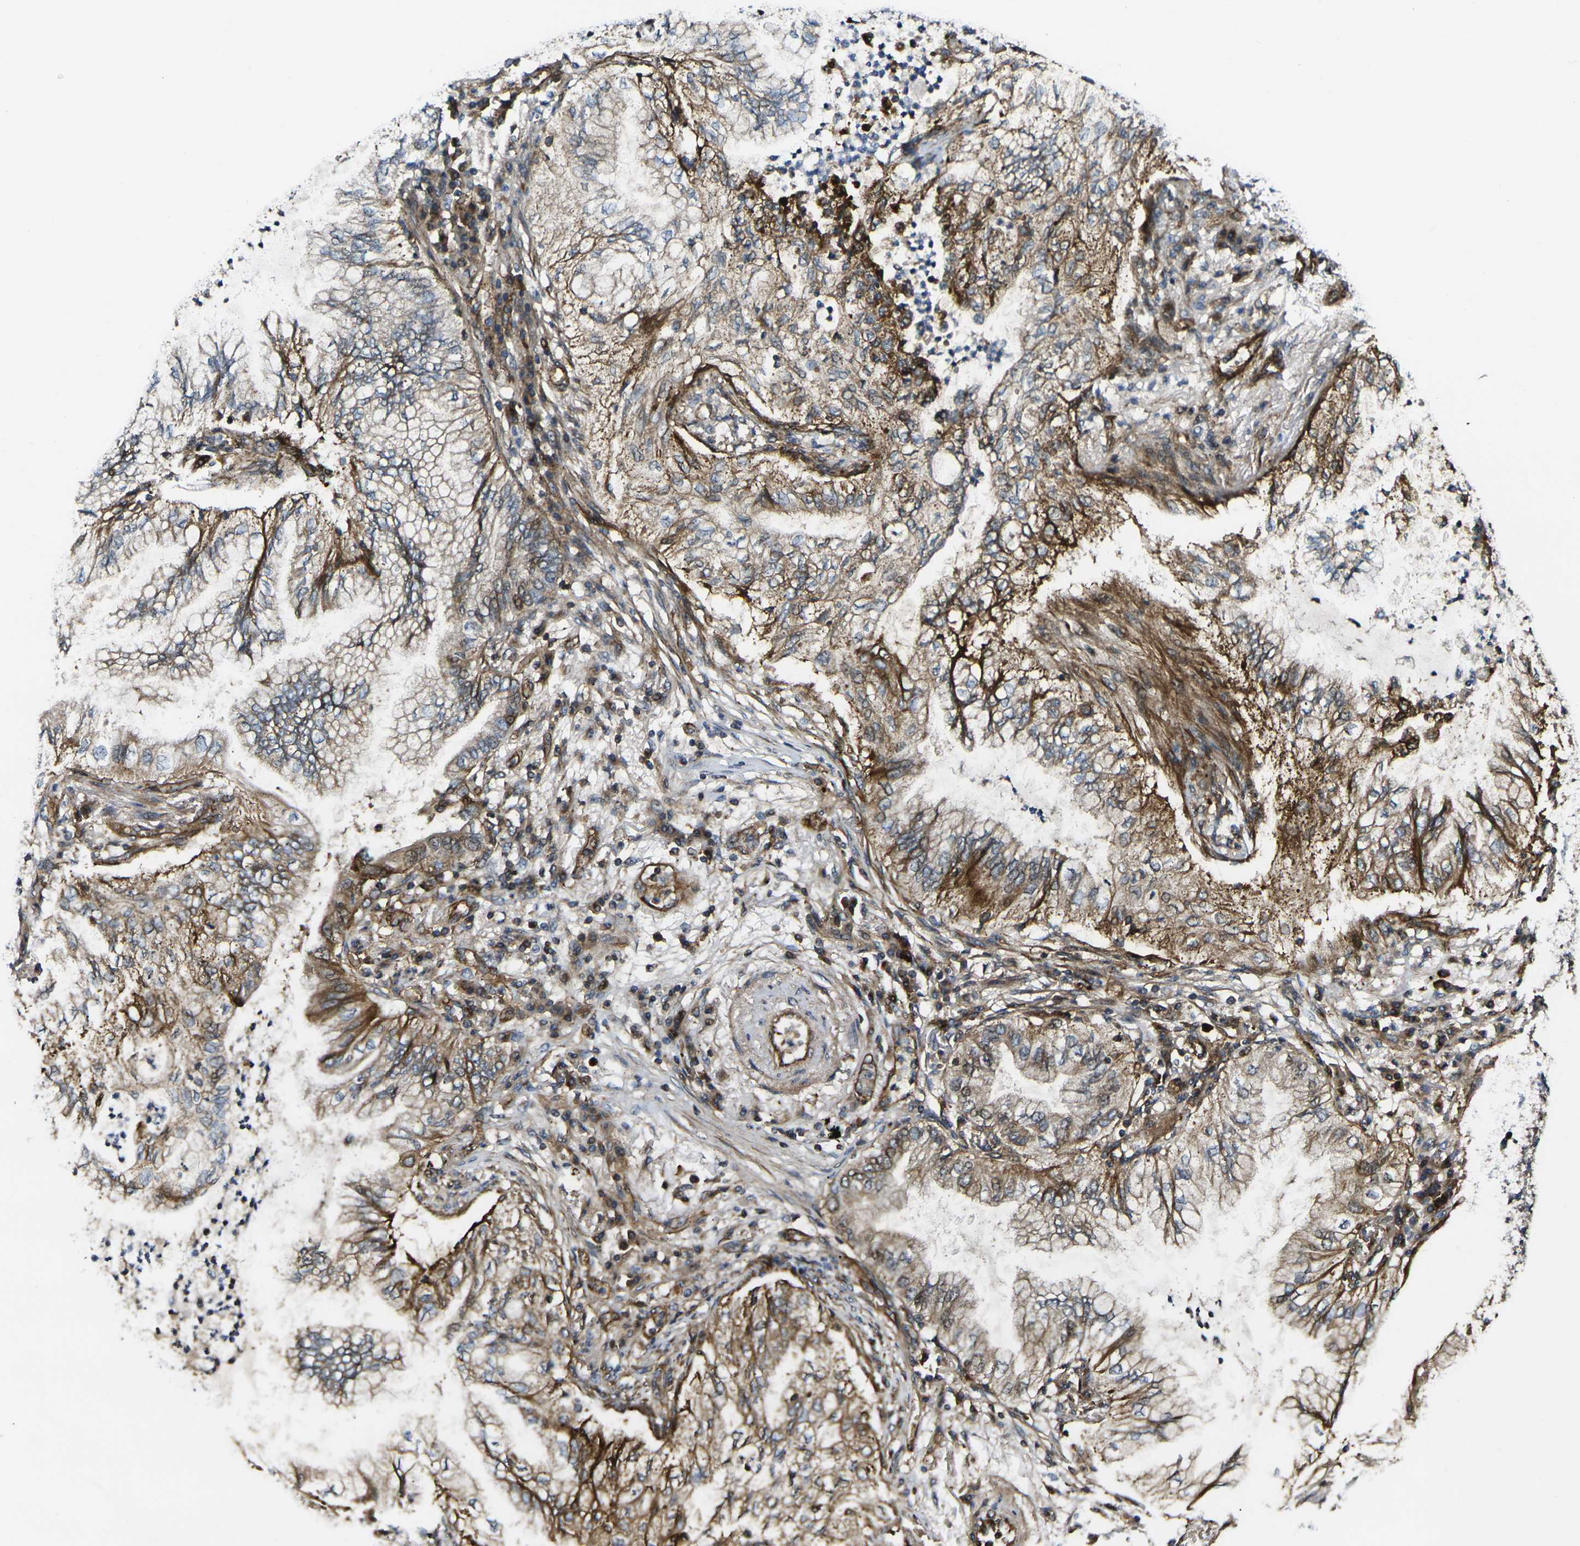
{"staining": {"intensity": "moderate", "quantity": ">75%", "location": "cytoplasmic/membranous"}, "tissue": "lung cancer", "cell_type": "Tumor cells", "image_type": "cancer", "snomed": [{"axis": "morphology", "description": "Normal tissue, NOS"}, {"axis": "morphology", "description": "Adenocarcinoma, NOS"}, {"axis": "topography", "description": "Bronchus"}, {"axis": "topography", "description": "Lung"}], "caption": "Immunohistochemical staining of lung cancer (adenocarcinoma) reveals medium levels of moderate cytoplasmic/membranous staining in approximately >75% of tumor cells. Immunohistochemistry (ihc) stains the protein of interest in brown and the nuclei are stained blue.", "gene": "ECE1", "patient": {"sex": "female", "age": 70}}